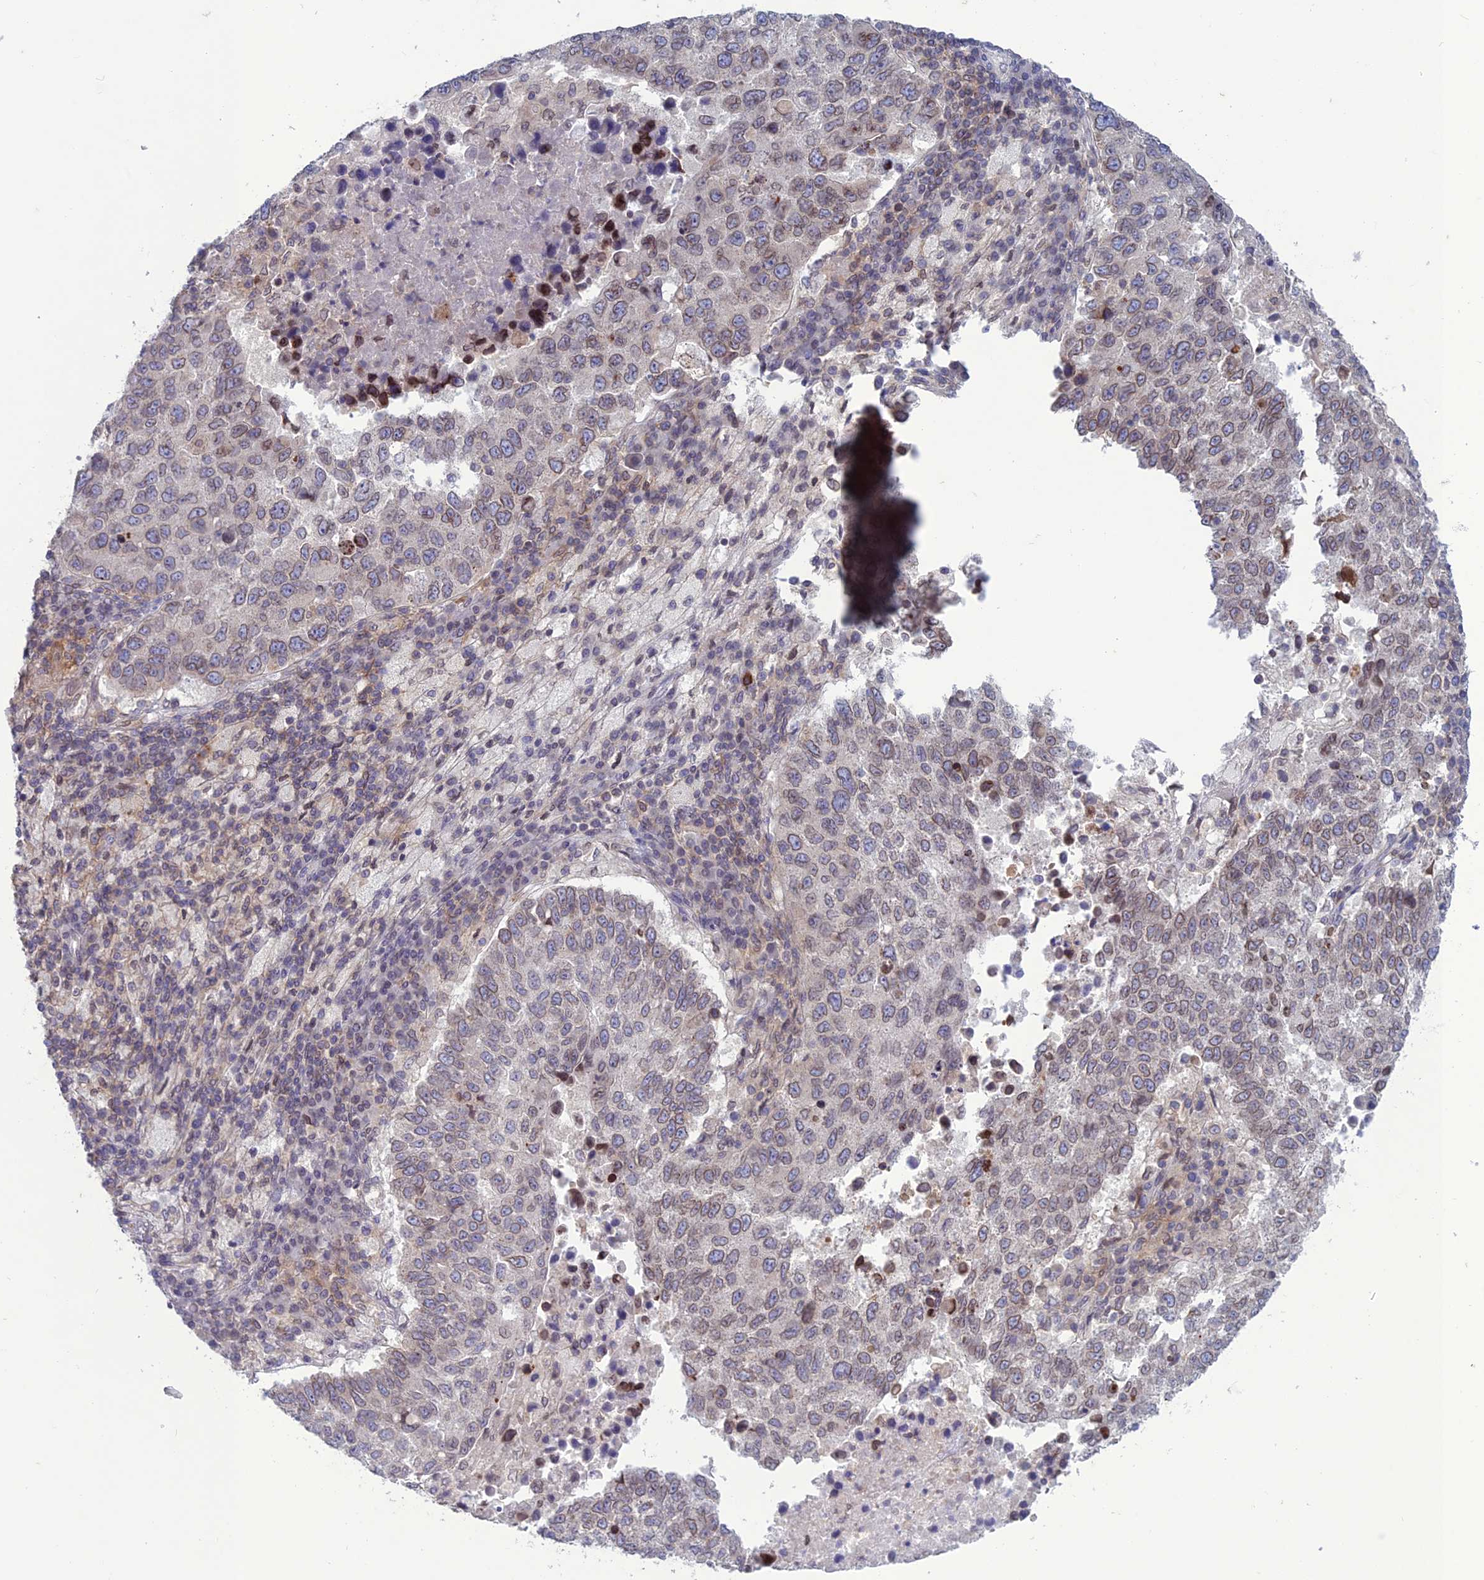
{"staining": {"intensity": "weak", "quantity": ">75%", "location": "cytoplasmic/membranous,nuclear"}, "tissue": "lung cancer", "cell_type": "Tumor cells", "image_type": "cancer", "snomed": [{"axis": "morphology", "description": "Squamous cell carcinoma, NOS"}, {"axis": "topography", "description": "Lung"}], "caption": "A micrograph showing weak cytoplasmic/membranous and nuclear positivity in approximately >75% of tumor cells in squamous cell carcinoma (lung), as visualized by brown immunohistochemical staining.", "gene": "WDR46", "patient": {"sex": "male", "age": 73}}